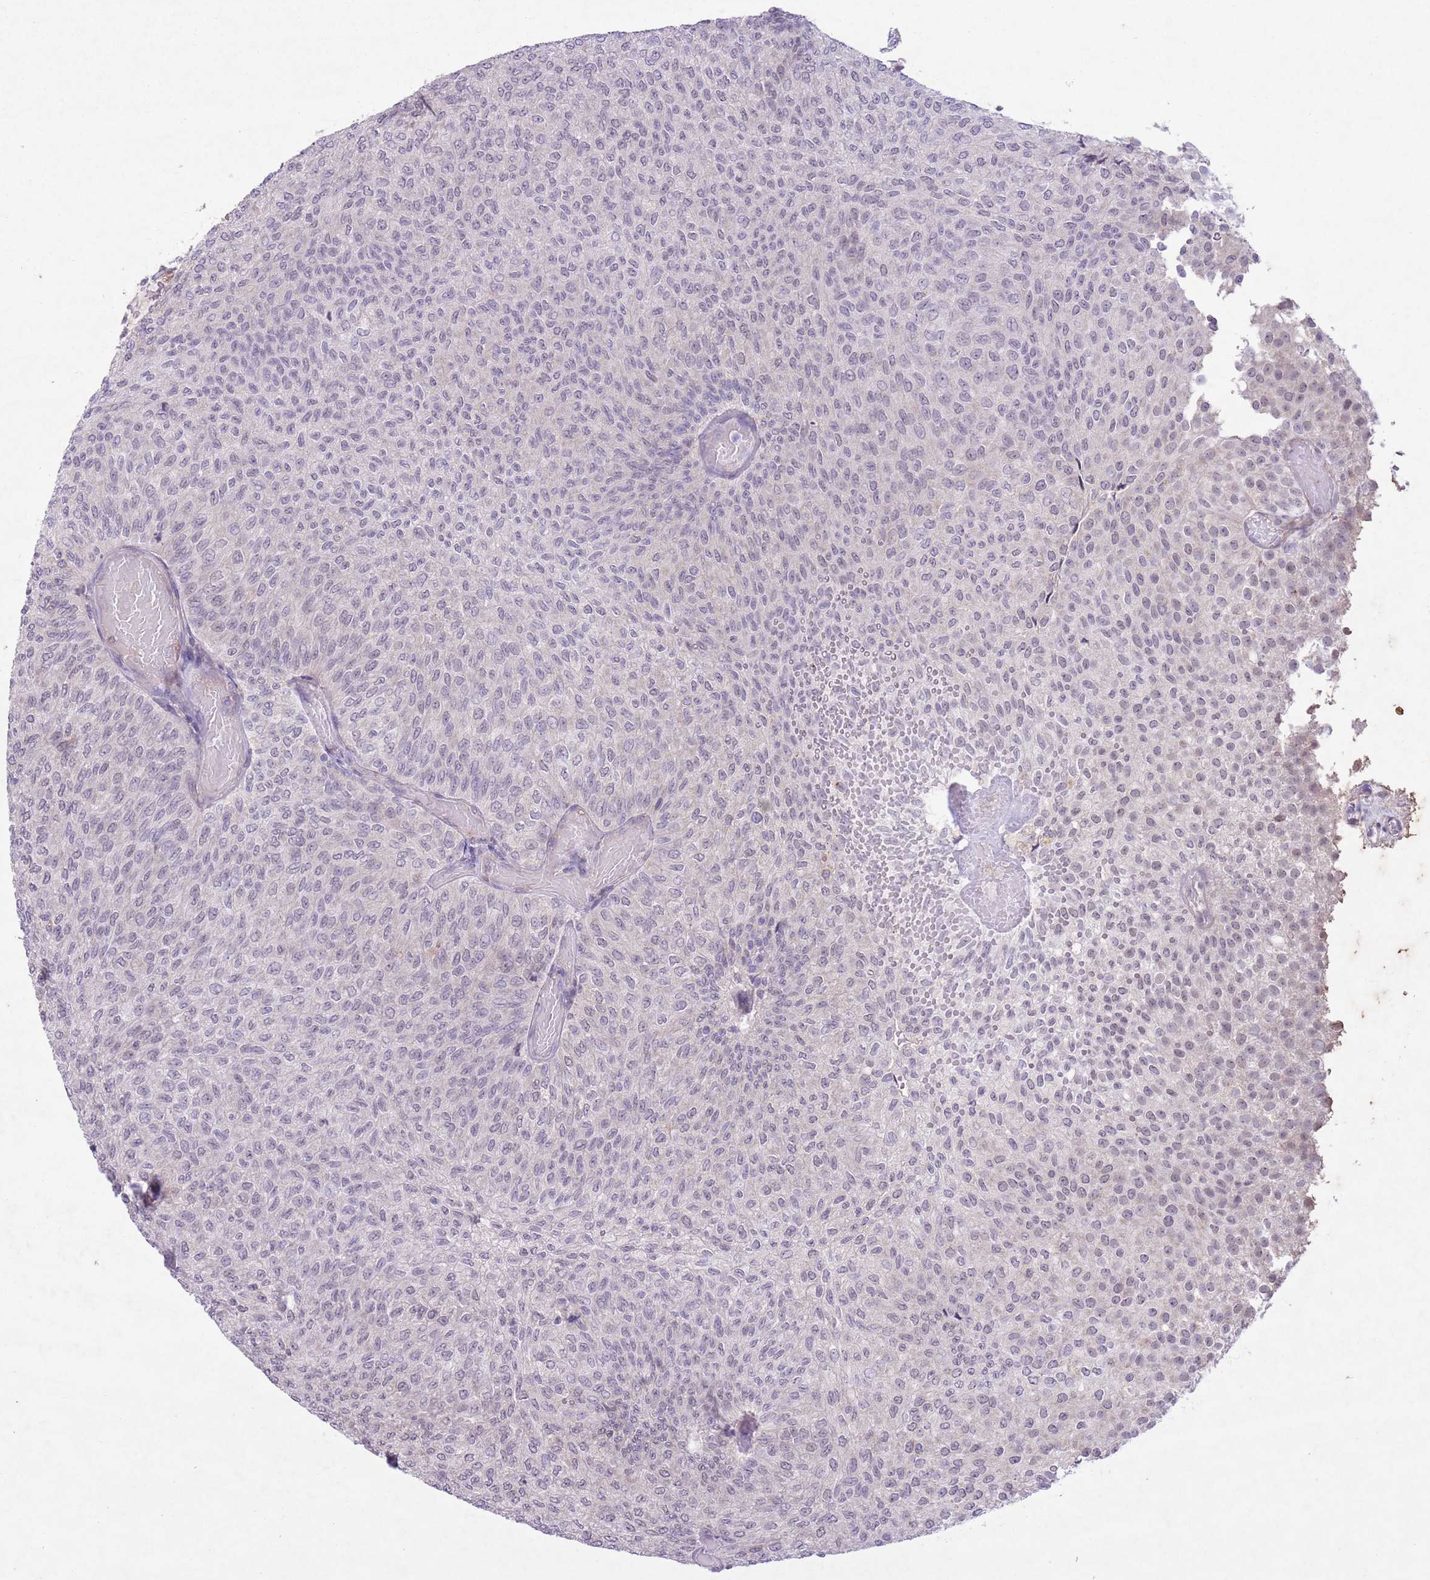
{"staining": {"intensity": "negative", "quantity": "none", "location": "none"}, "tissue": "urothelial cancer", "cell_type": "Tumor cells", "image_type": "cancer", "snomed": [{"axis": "morphology", "description": "Urothelial carcinoma, Low grade"}, {"axis": "topography", "description": "Urinary bladder"}], "caption": "Immunohistochemical staining of human urothelial cancer shows no significant expression in tumor cells.", "gene": "CCNI", "patient": {"sex": "male", "age": 78}}